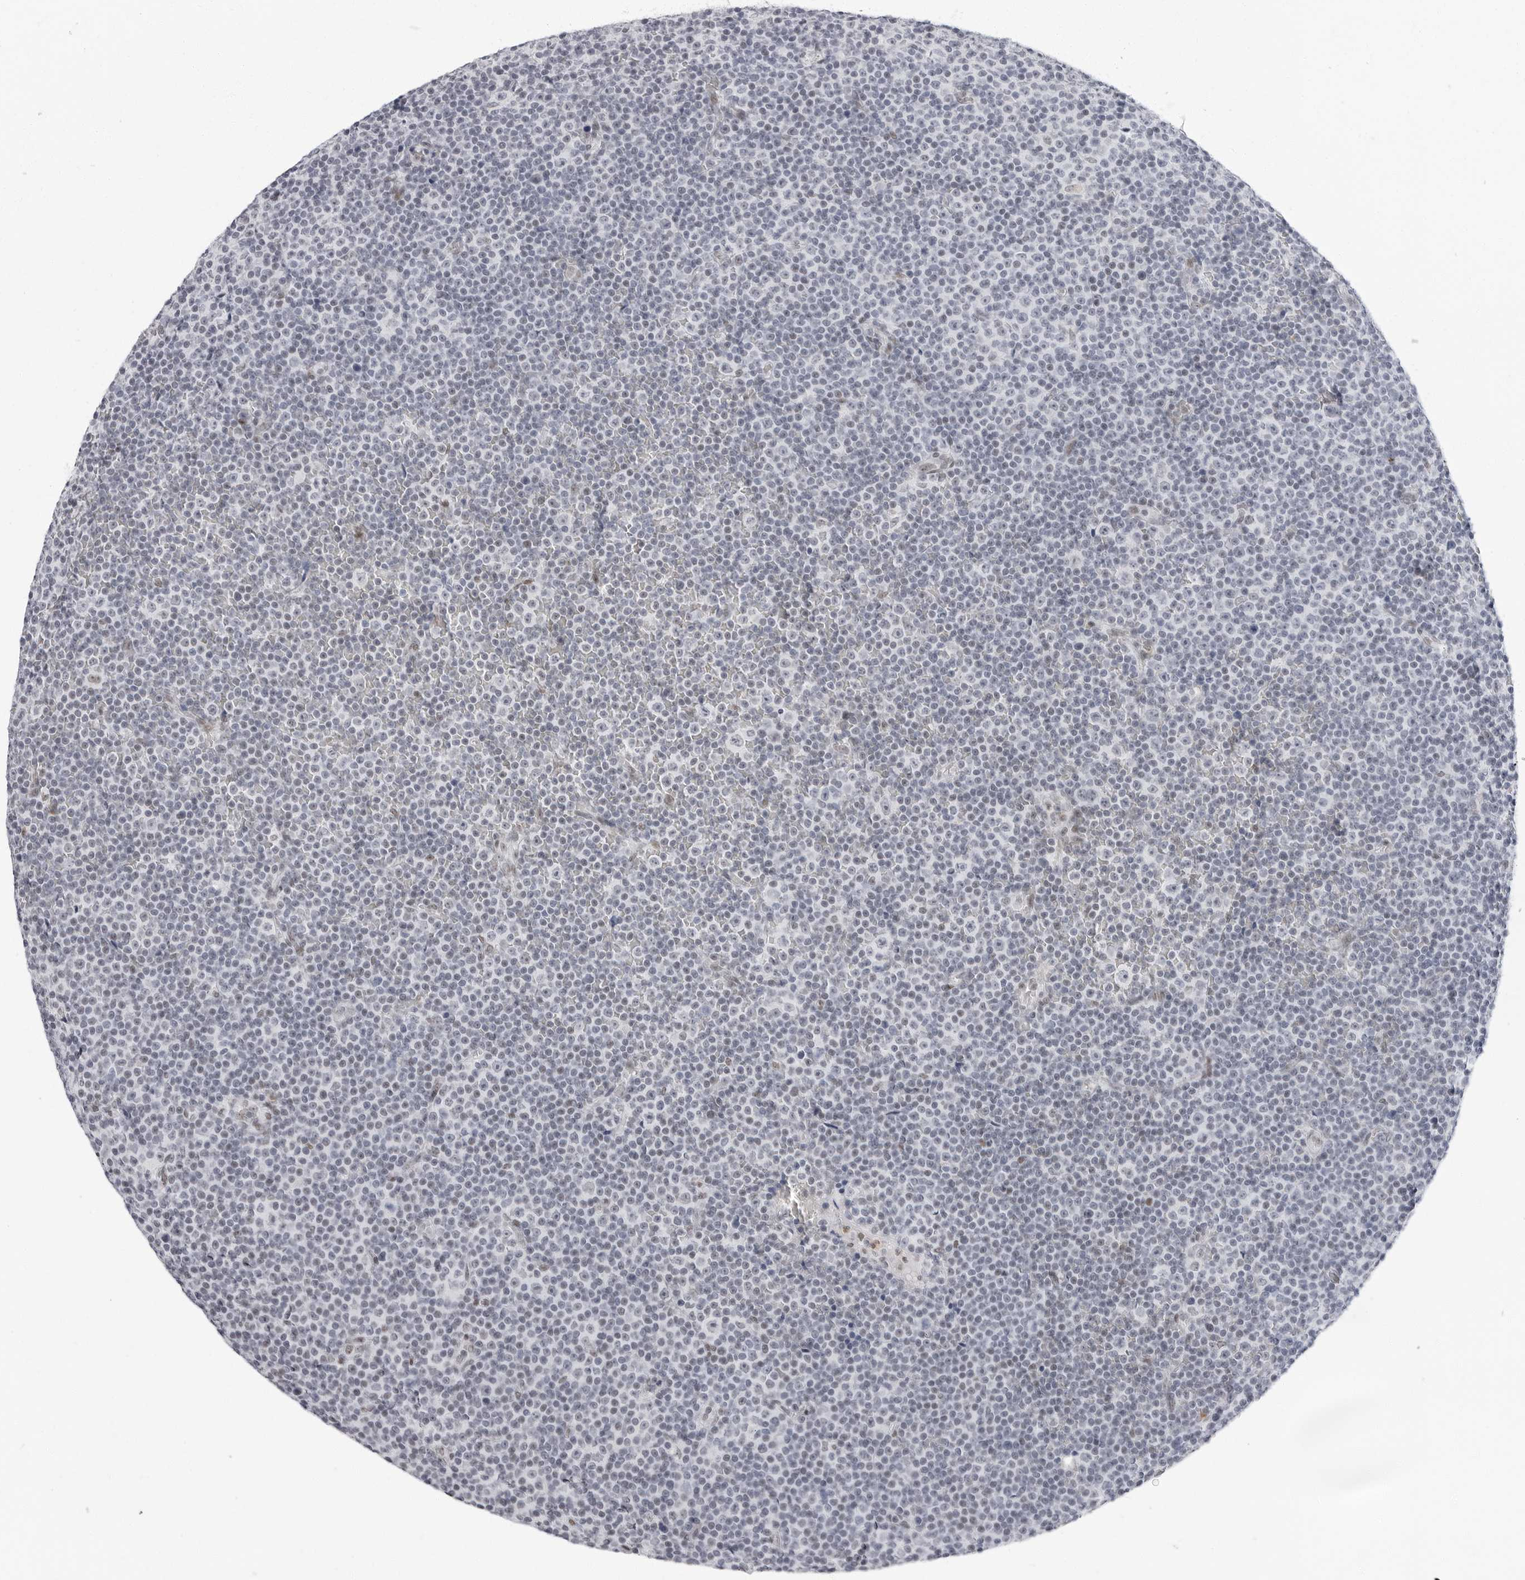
{"staining": {"intensity": "negative", "quantity": "none", "location": "none"}, "tissue": "lymphoma", "cell_type": "Tumor cells", "image_type": "cancer", "snomed": [{"axis": "morphology", "description": "Malignant lymphoma, non-Hodgkin's type, Low grade"}, {"axis": "topography", "description": "Lymph node"}], "caption": "Lymphoma stained for a protein using immunohistochemistry displays no expression tumor cells.", "gene": "VEZF1", "patient": {"sex": "female", "age": 67}}